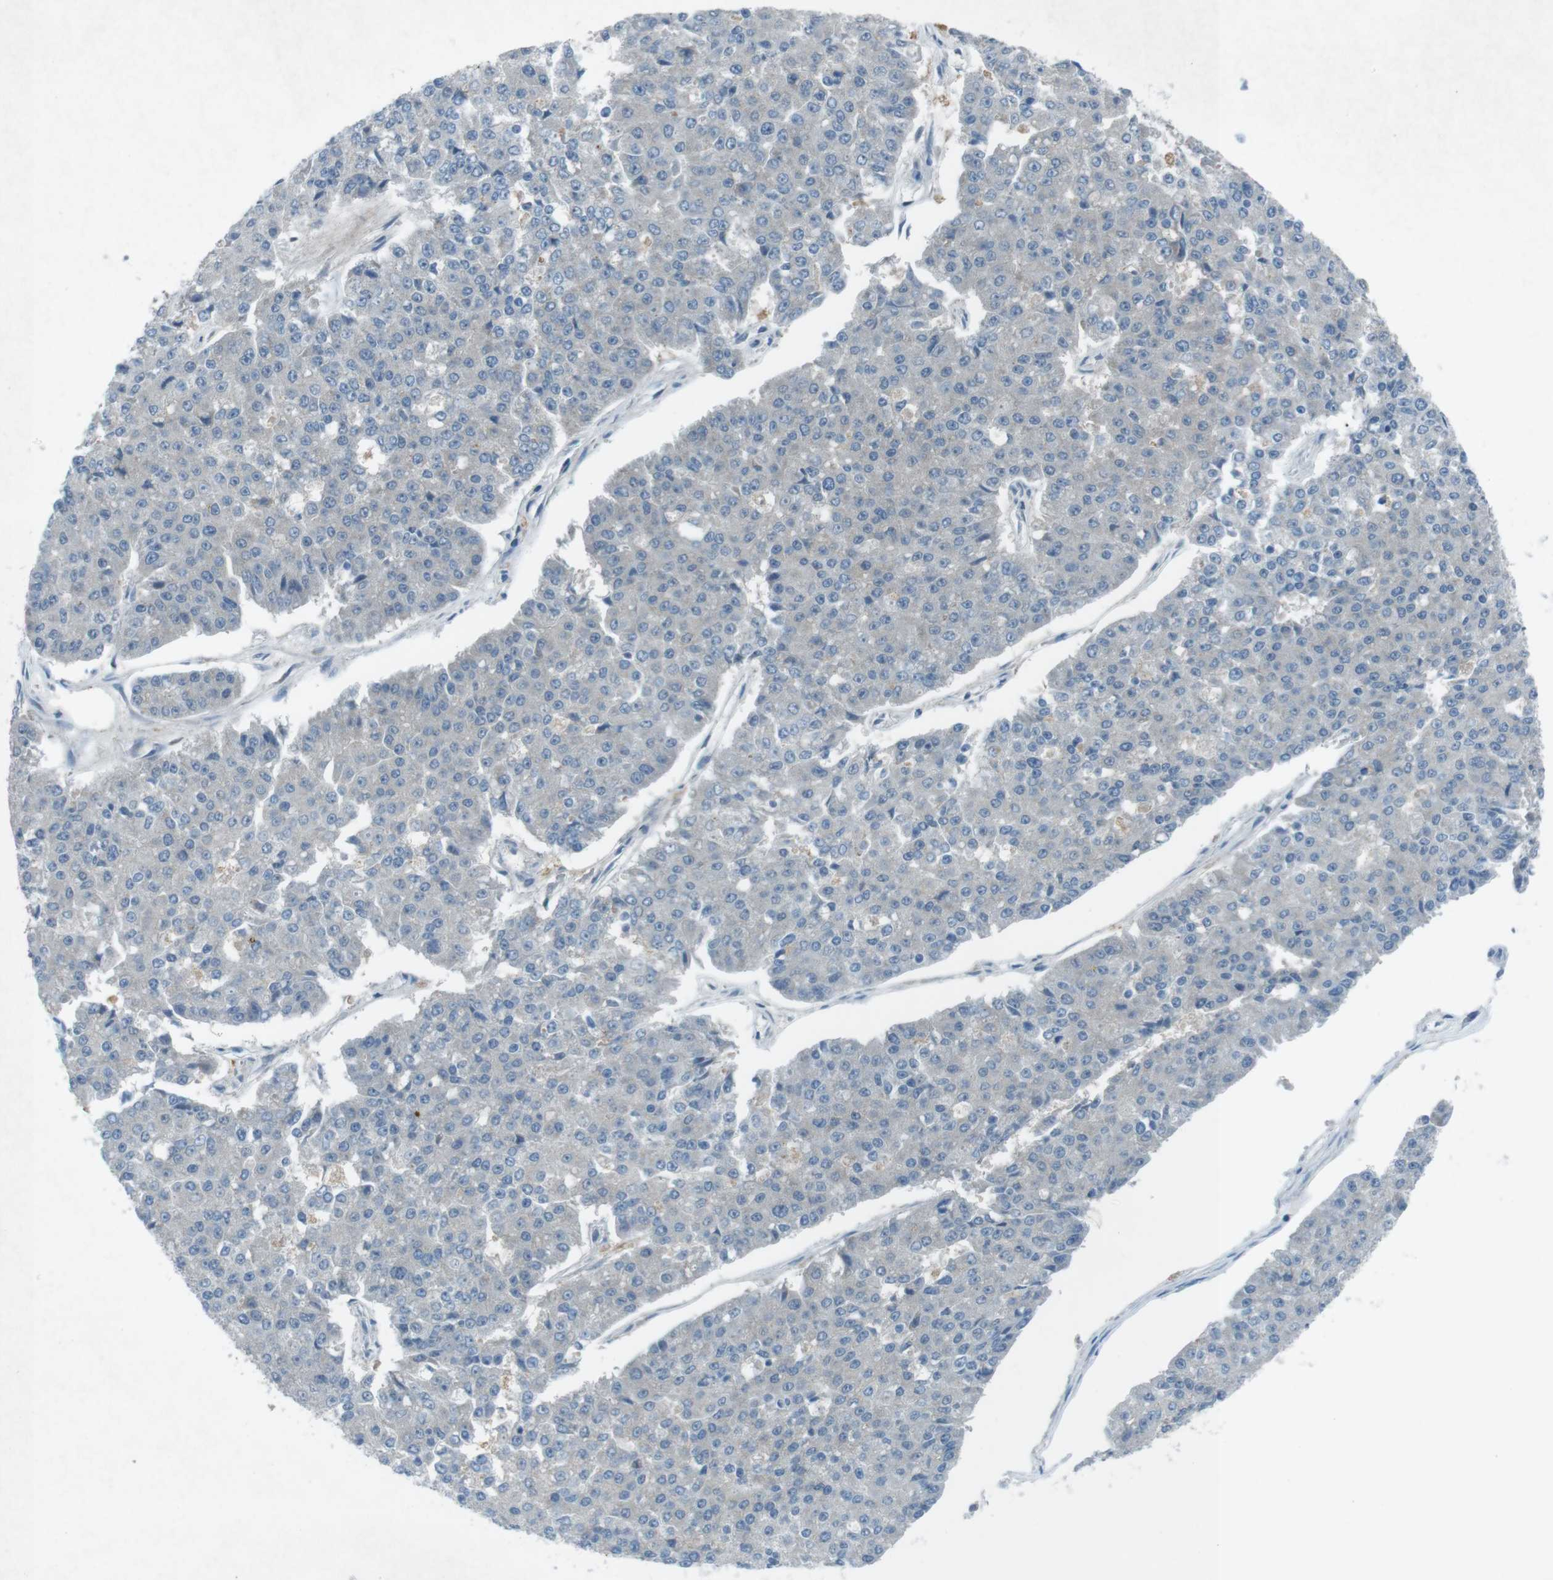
{"staining": {"intensity": "negative", "quantity": "none", "location": "none"}, "tissue": "pancreatic cancer", "cell_type": "Tumor cells", "image_type": "cancer", "snomed": [{"axis": "morphology", "description": "Adenocarcinoma, NOS"}, {"axis": "topography", "description": "Pancreas"}], "caption": "IHC of adenocarcinoma (pancreatic) demonstrates no staining in tumor cells.", "gene": "FCRLA", "patient": {"sex": "male", "age": 50}}